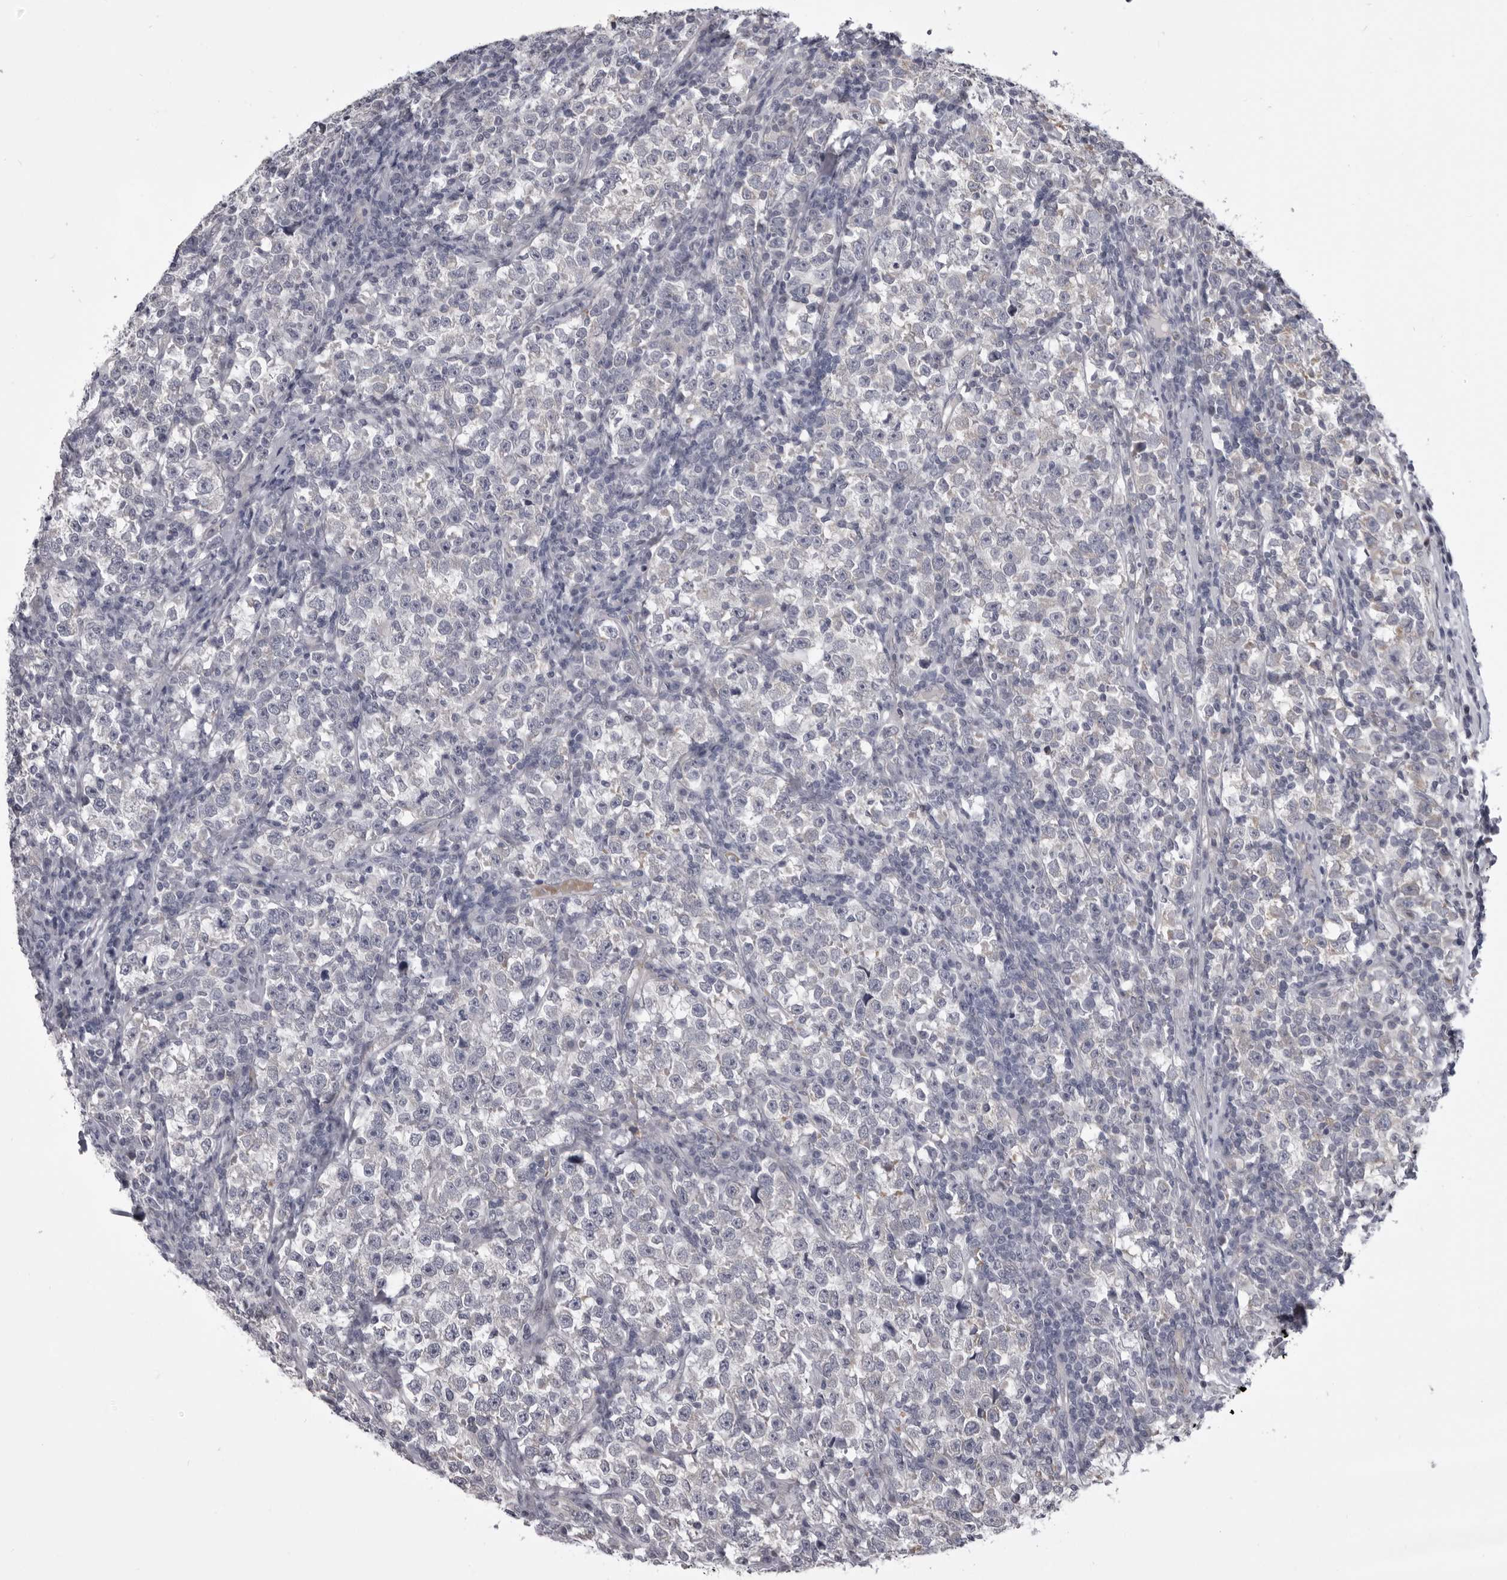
{"staining": {"intensity": "negative", "quantity": "none", "location": "none"}, "tissue": "testis cancer", "cell_type": "Tumor cells", "image_type": "cancer", "snomed": [{"axis": "morphology", "description": "Normal tissue, NOS"}, {"axis": "morphology", "description": "Seminoma, NOS"}, {"axis": "topography", "description": "Testis"}], "caption": "High magnification brightfield microscopy of testis seminoma stained with DAB (brown) and counterstained with hematoxylin (blue): tumor cells show no significant staining. (DAB immunohistochemistry visualized using brightfield microscopy, high magnification).", "gene": "EPHA10", "patient": {"sex": "male", "age": 43}}